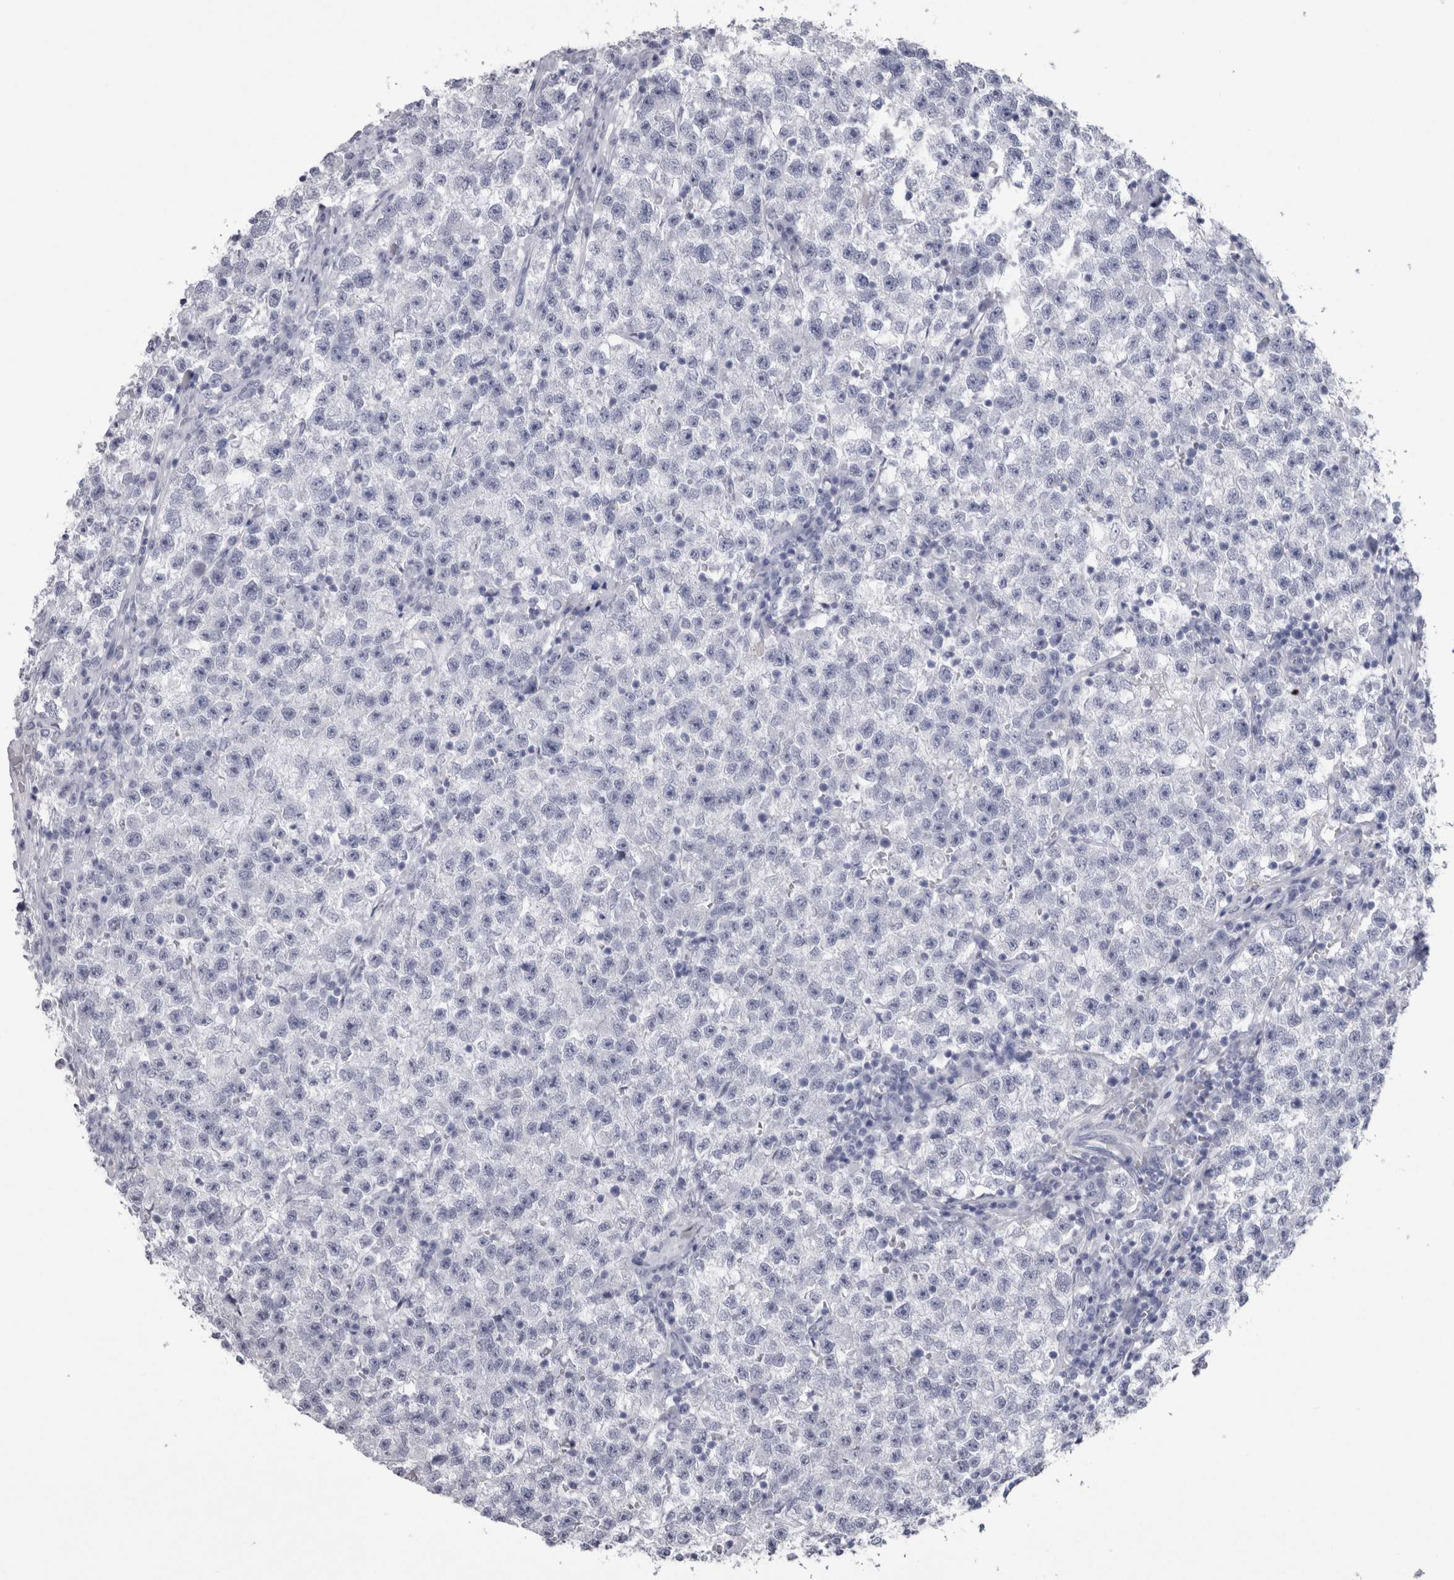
{"staining": {"intensity": "negative", "quantity": "none", "location": "none"}, "tissue": "testis cancer", "cell_type": "Tumor cells", "image_type": "cancer", "snomed": [{"axis": "morphology", "description": "Seminoma, NOS"}, {"axis": "topography", "description": "Testis"}], "caption": "Protein analysis of testis seminoma demonstrates no significant positivity in tumor cells. (Brightfield microscopy of DAB immunohistochemistry (IHC) at high magnification).", "gene": "PTH", "patient": {"sex": "male", "age": 22}}